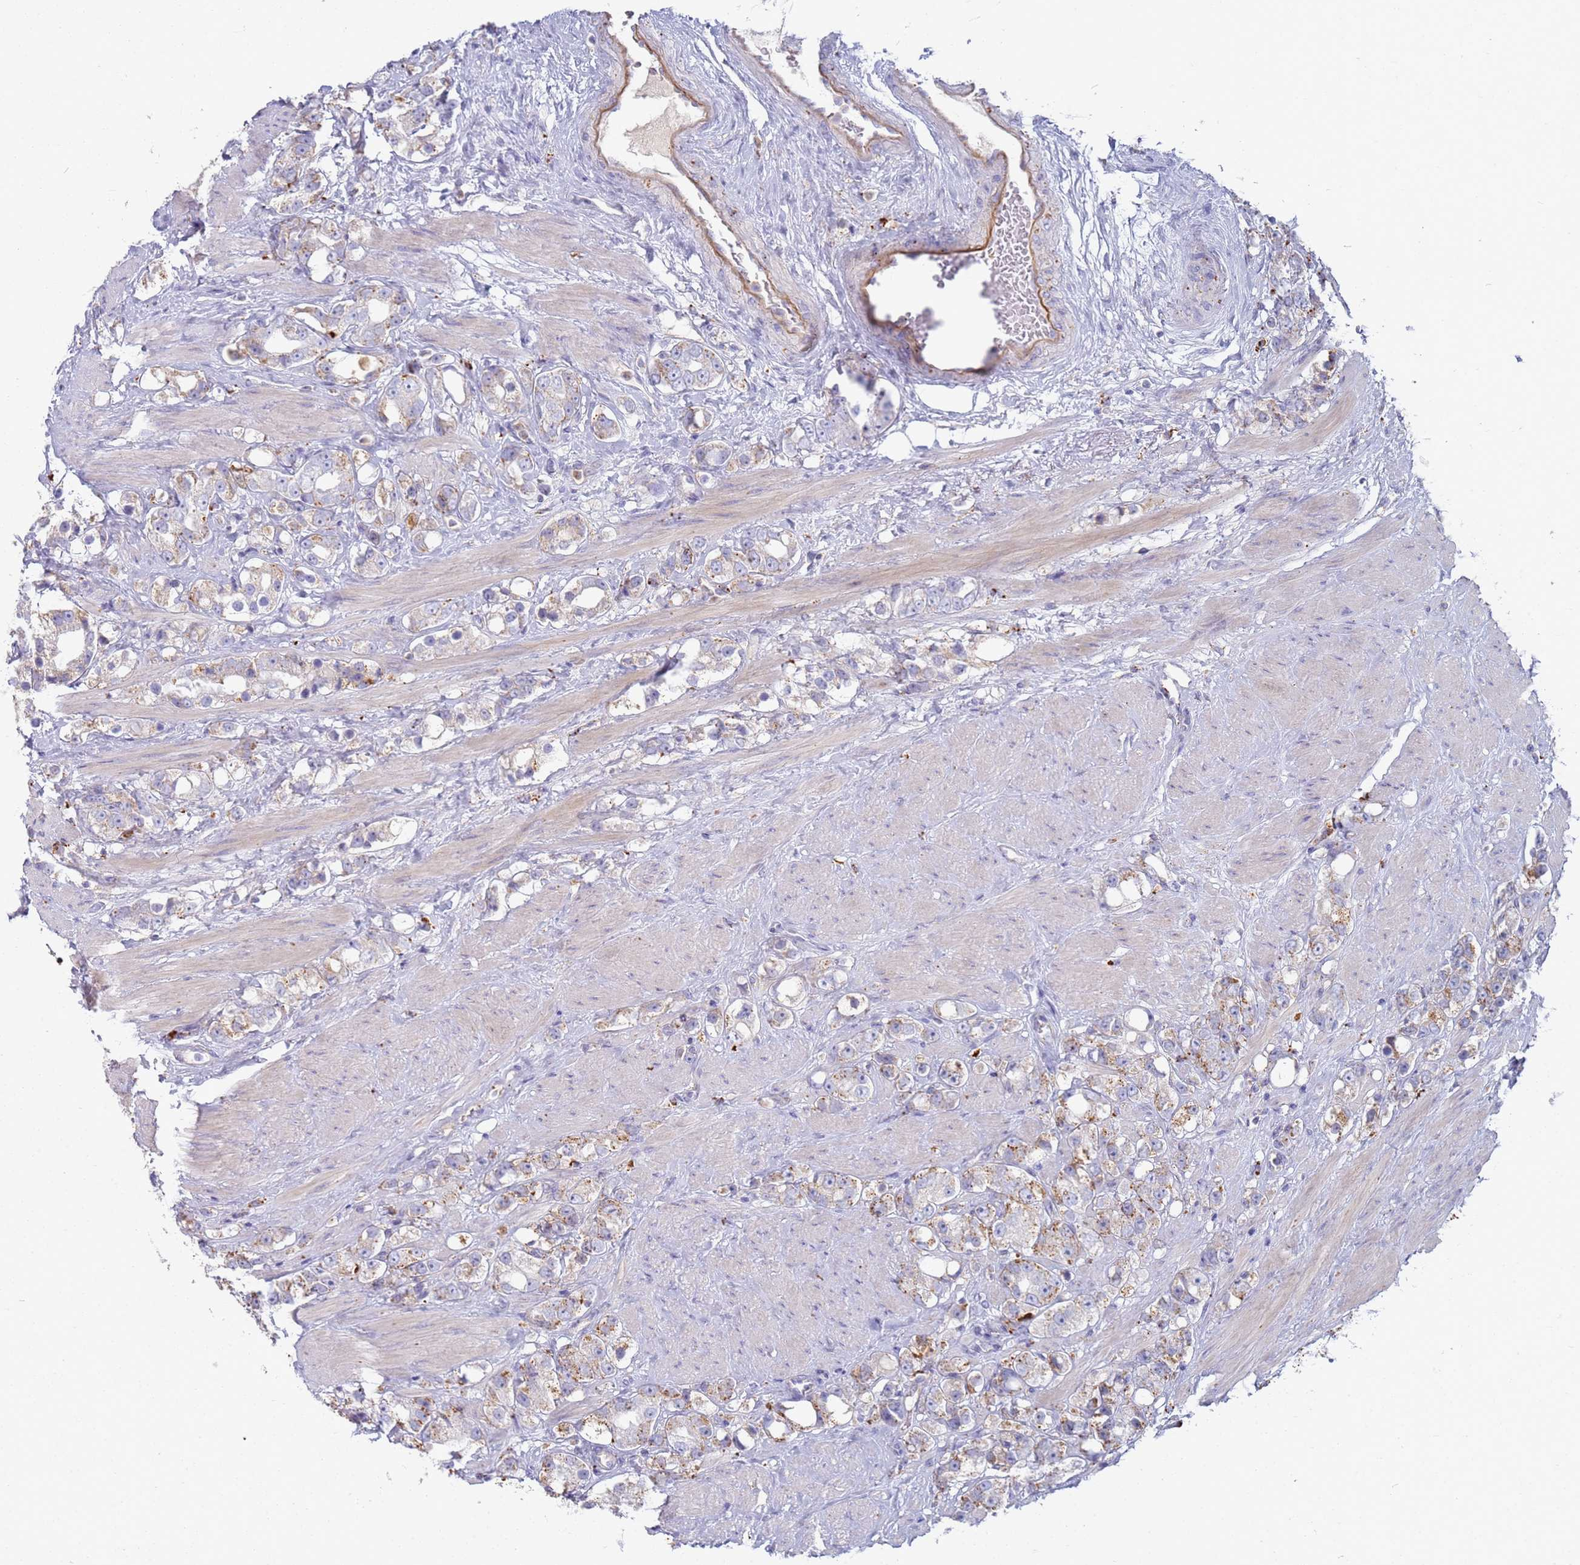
{"staining": {"intensity": "weak", "quantity": ">75%", "location": "cytoplasmic/membranous"}, "tissue": "prostate cancer", "cell_type": "Tumor cells", "image_type": "cancer", "snomed": [{"axis": "morphology", "description": "Adenocarcinoma, NOS"}, {"axis": "topography", "description": "Prostate"}], "caption": "High-power microscopy captured an immunohistochemistry image of prostate adenocarcinoma, revealing weak cytoplasmic/membranous positivity in approximately >75% of tumor cells.", "gene": "TMEM229B", "patient": {"sex": "male", "age": 79}}